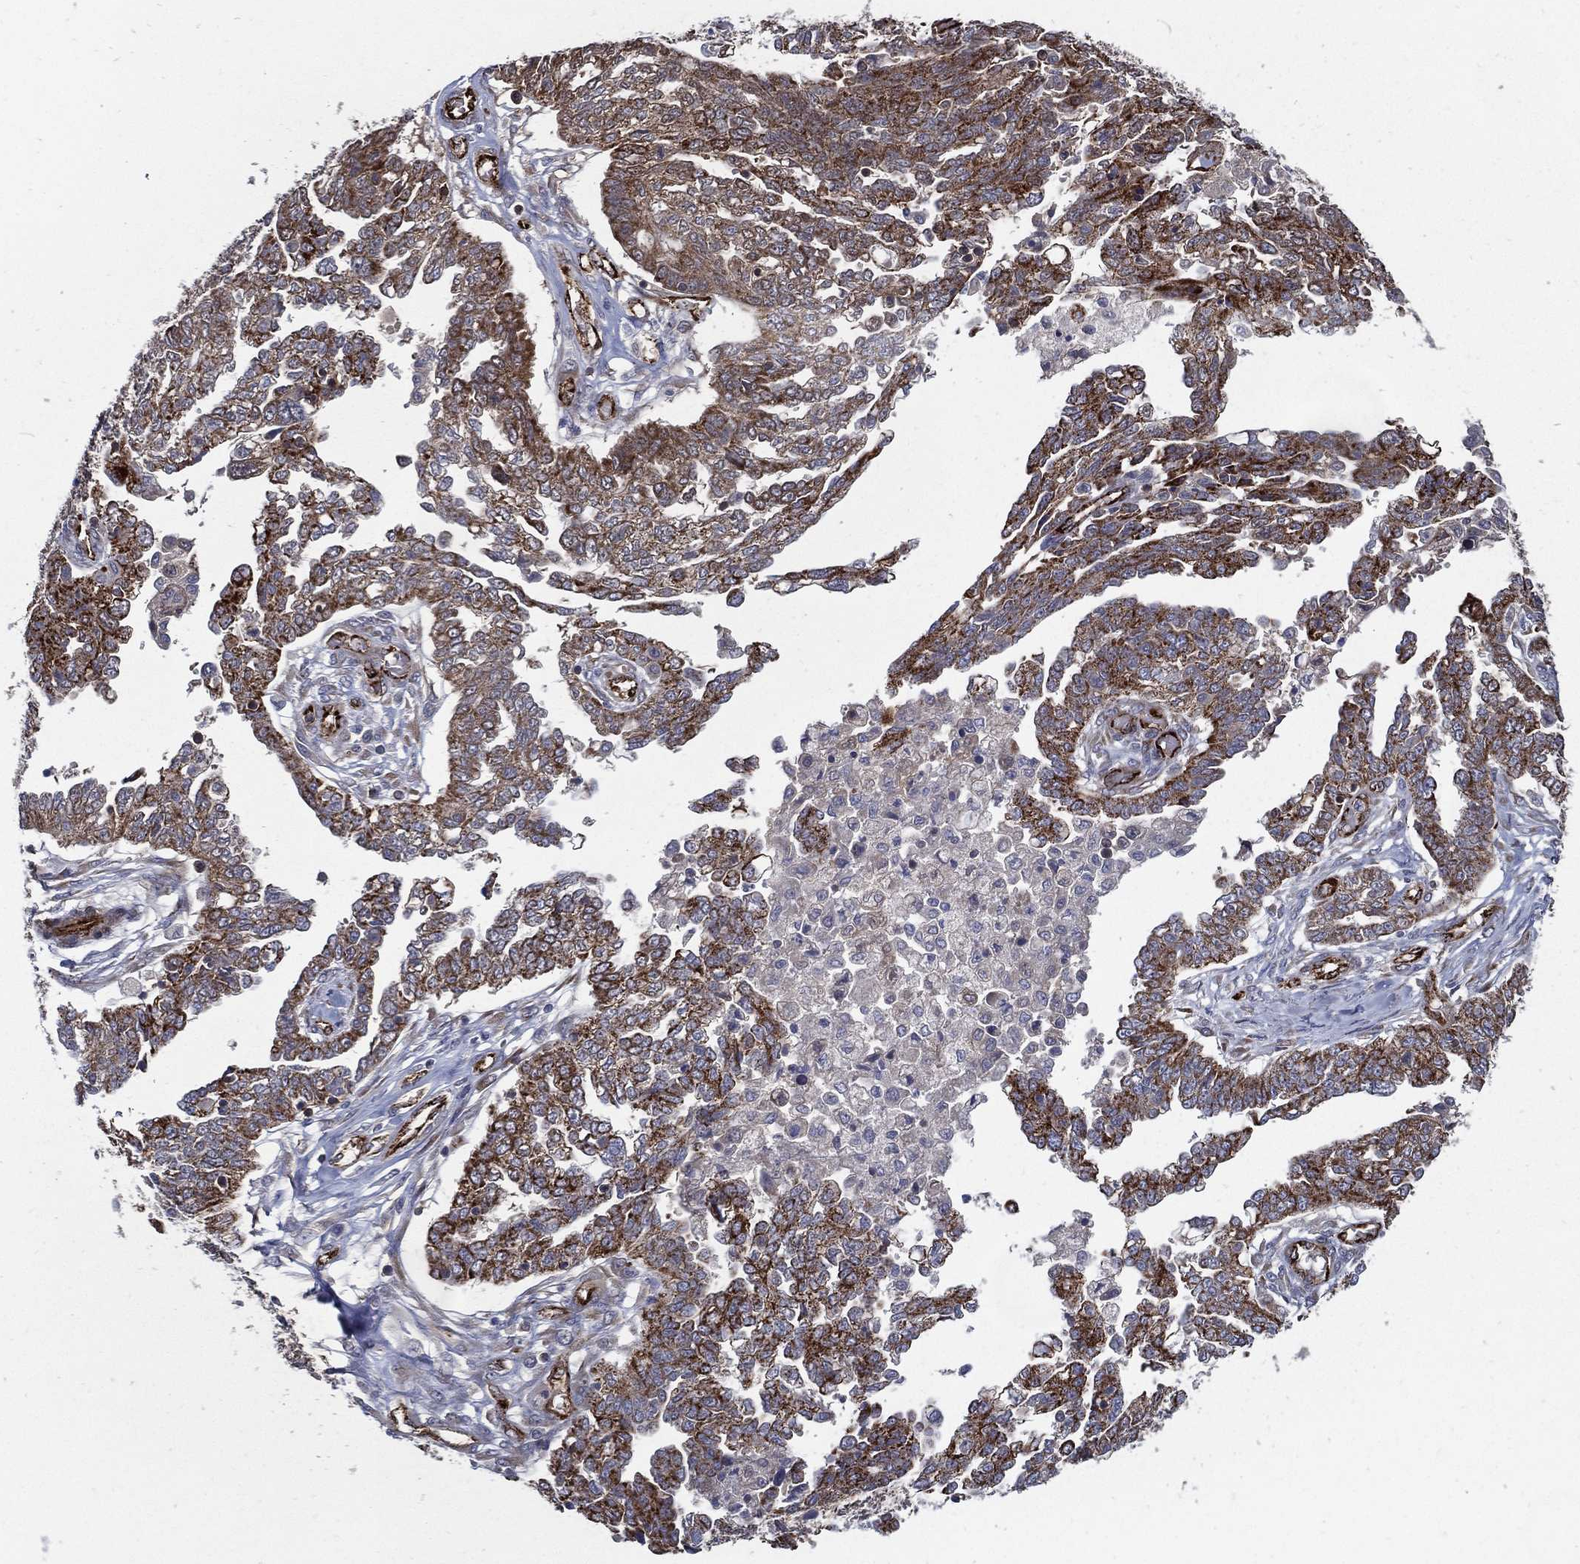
{"staining": {"intensity": "moderate", "quantity": ">75%", "location": "cytoplasmic/membranous"}, "tissue": "ovarian cancer", "cell_type": "Tumor cells", "image_type": "cancer", "snomed": [{"axis": "morphology", "description": "Cystadenocarcinoma, serous, NOS"}, {"axis": "topography", "description": "Ovary"}], "caption": "IHC (DAB (3,3'-diaminobenzidine)) staining of human ovarian cancer reveals moderate cytoplasmic/membranous protein expression in about >75% of tumor cells.", "gene": "ARHGAP11A", "patient": {"sex": "female", "age": 67}}